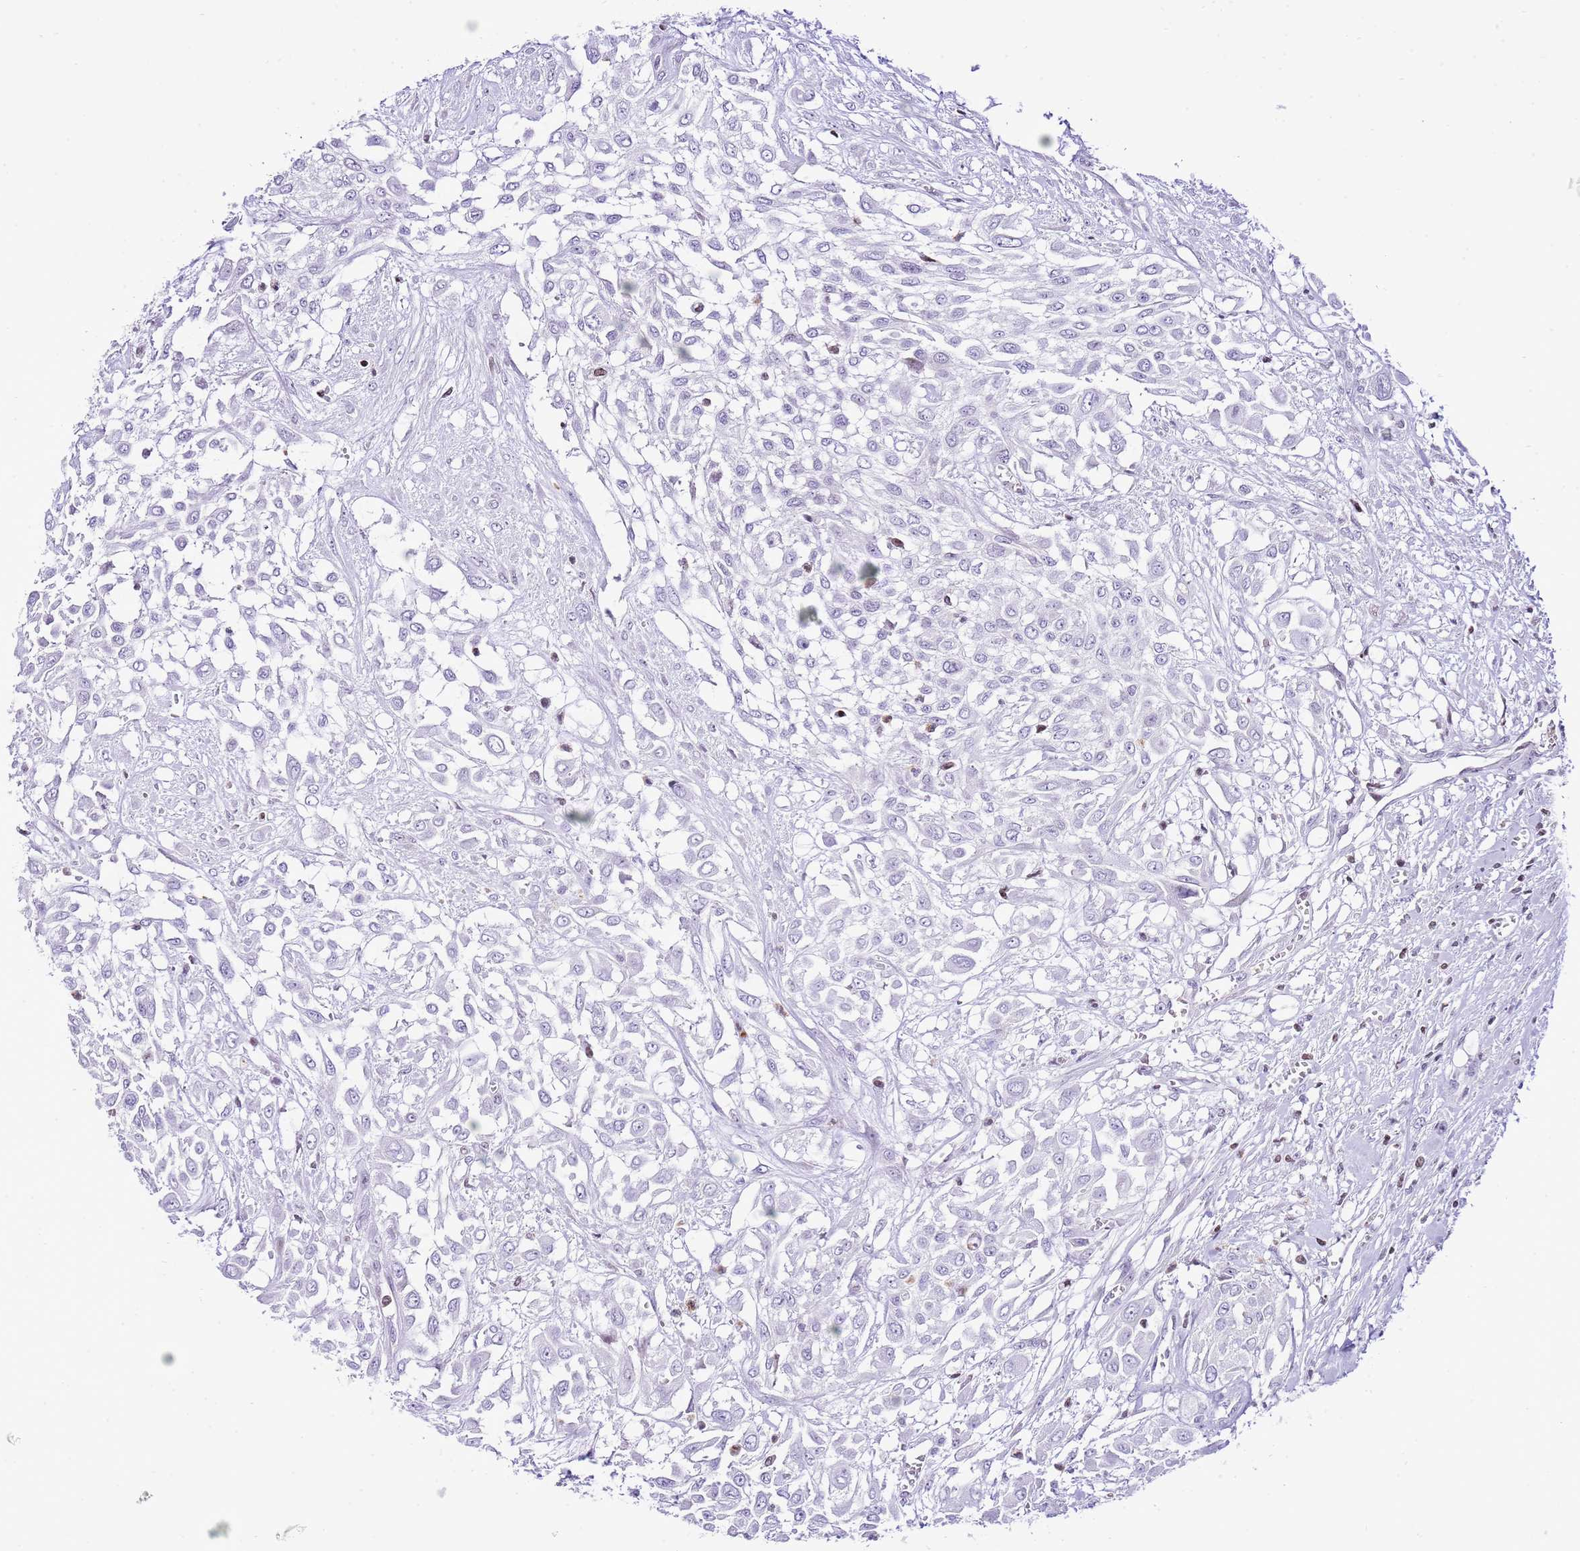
{"staining": {"intensity": "negative", "quantity": "none", "location": "none"}, "tissue": "urothelial cancer", "cell_type": "Tumor cells", "image_type": "cancer", "snomed": [{"axis": "morphology", "description": "Urothelial carcinoma, High grade"}, {"axis": "topography", "description": "Urinary bladder"}], "caption": "Tumor cells are negative for brown protein staining in urothelial cancer.", "gene": "PRR15", "patient": {"sex": "male", "age": 57}}